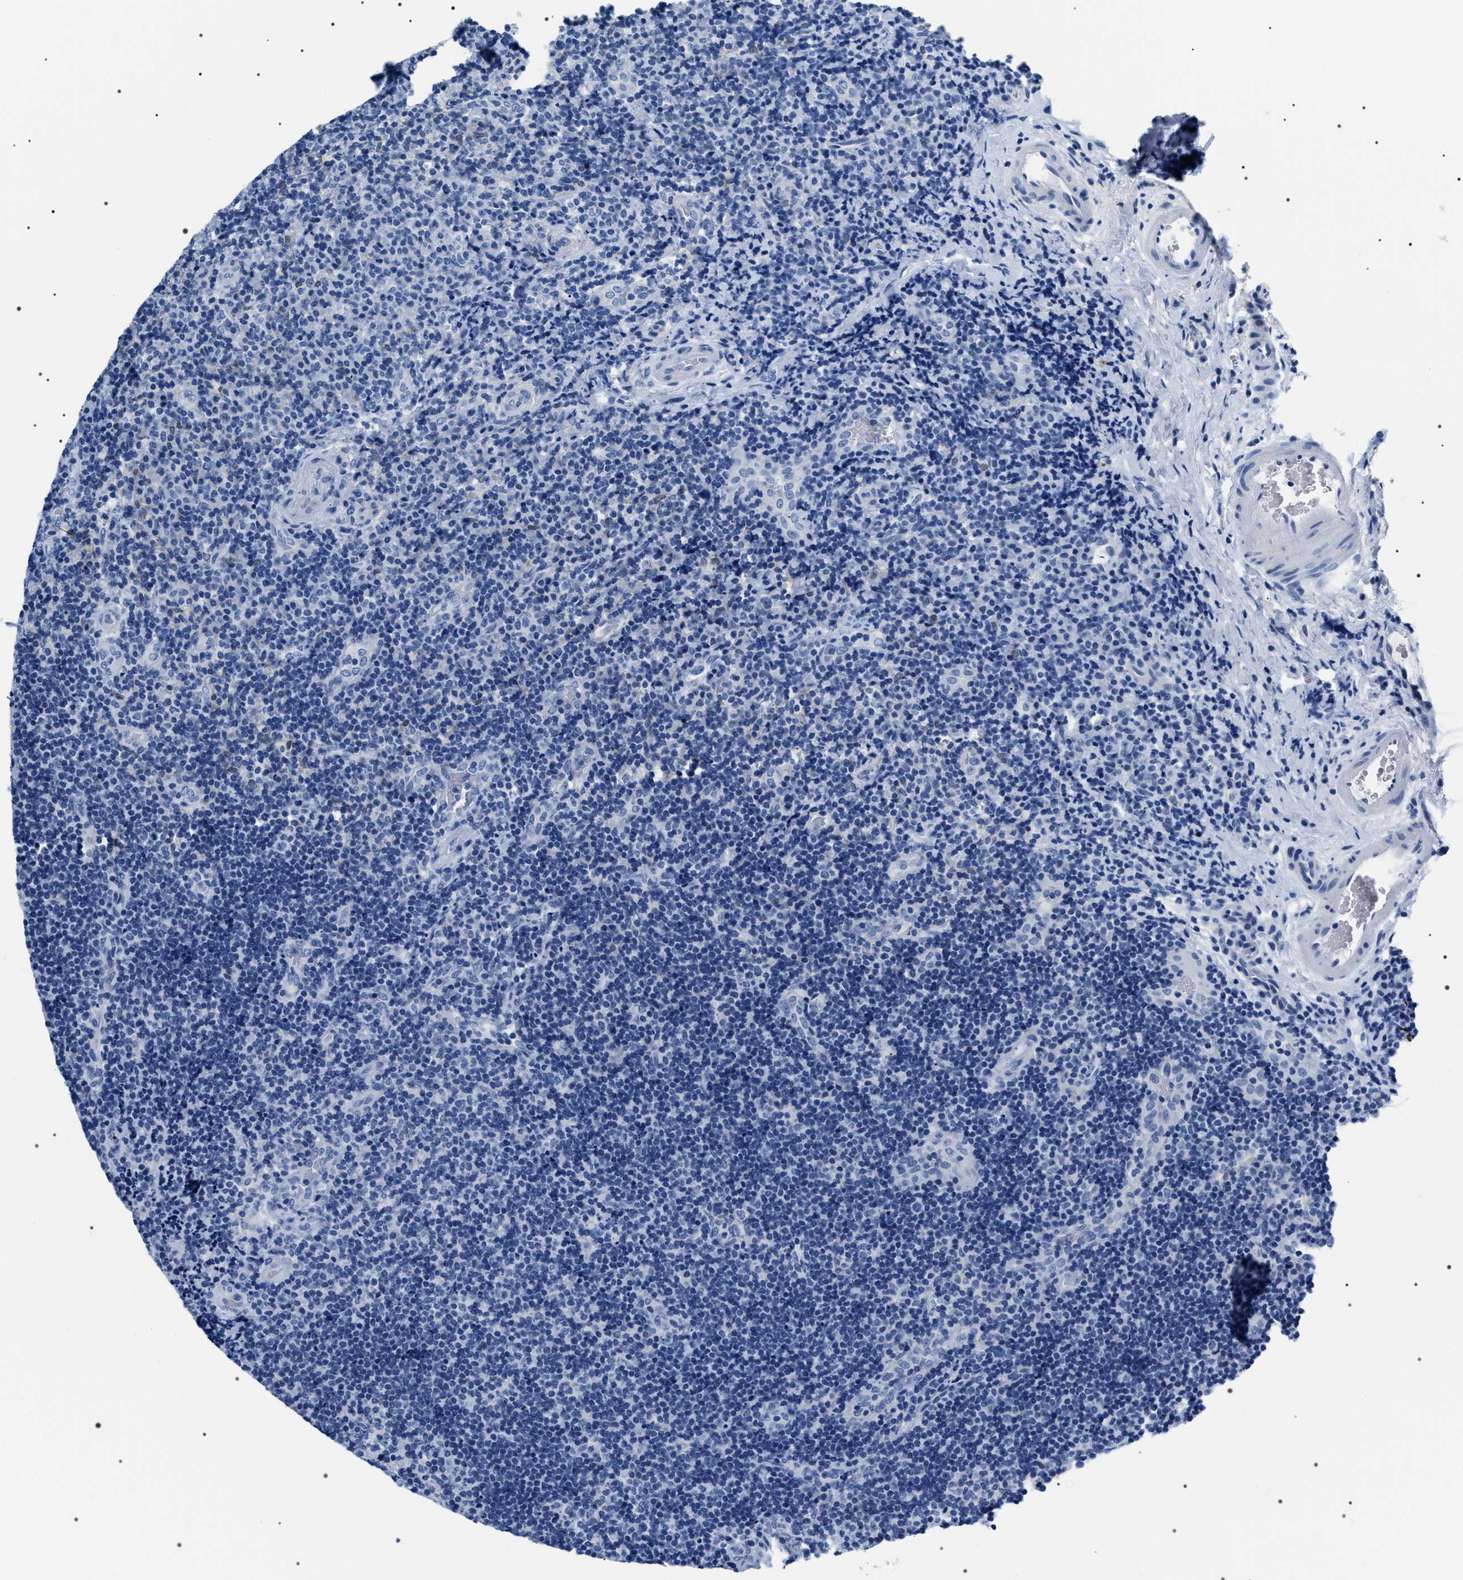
{"staining": {"intensity": "negative", "quantity": "none", "location": "none"}, "tissue": "lymphoma", "cell_type": "Tumor cells", "image_type": "cancer", "snomed": [{"axis": "morphology", "description": "Malignant lymphoma, non-Hodgkin's type, High grade"}, {"axis": "topography", "description": "Tonsil"}], "caption": "High magnification brightfield microscopy of high-grade malignant lymphoma, non-Hodgkin's type stained with DAB (brown) and counterstained with hematoxylin (blue): tumor cells show no significant staining.", "gene": "ADH4", "patient": {"sex": "female", "age": 36}}